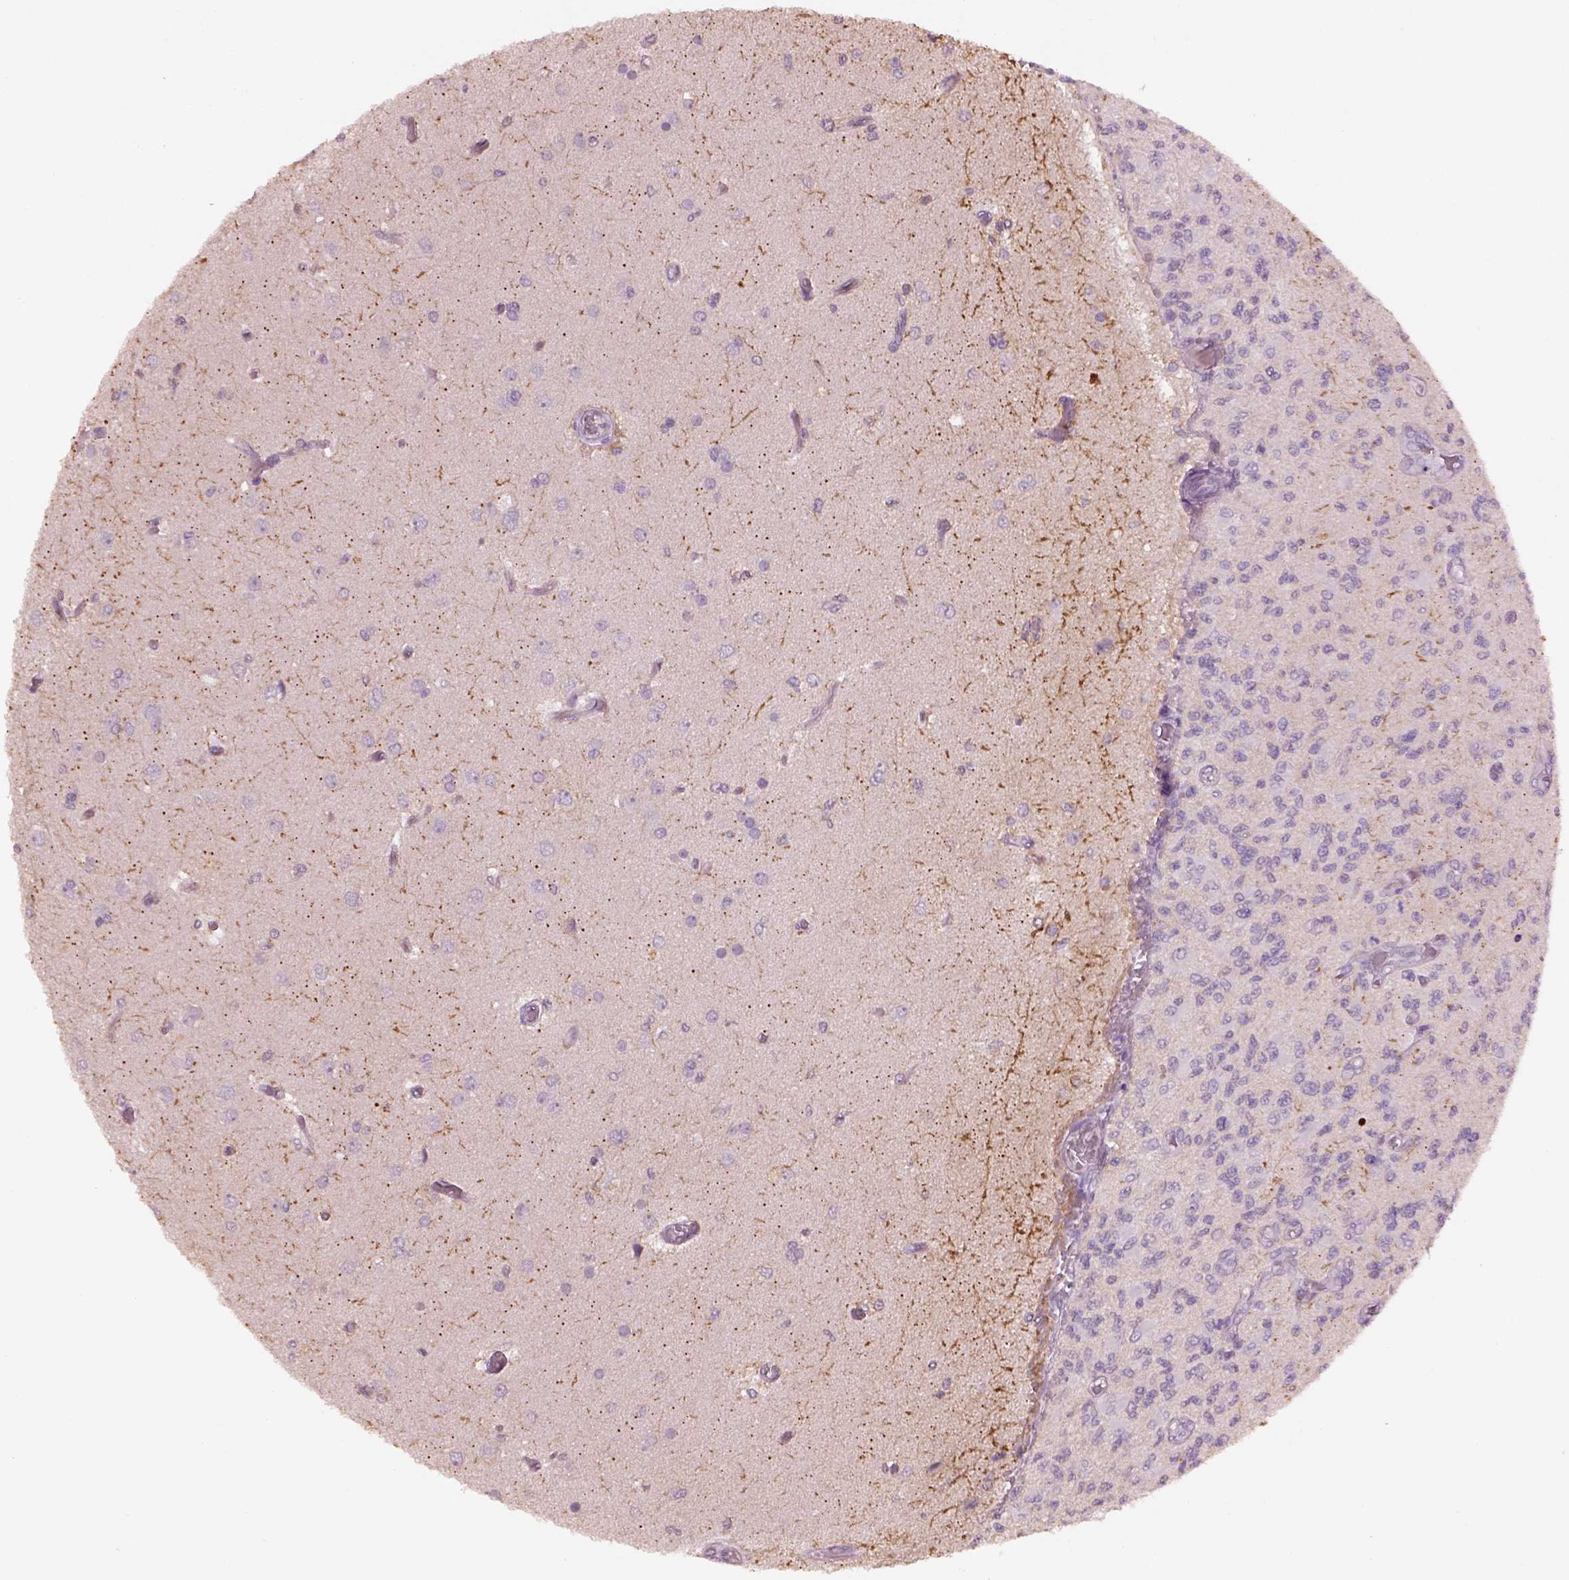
{"staining": {"intensity": "negative", "quantity": "none", "location": "none"}, "tissue": "glioma", "cell_type": "Tumor cells", "image_type": "cancer", "snomed": [{"axis": "morphology", "description": "Glioma, malignant, High grade"}, {"axis": "topography", "description": "Brain"}], "caption": "Malignant glioma (high-grade) was stained to show a protein in brown. There is no significant positivity in tumor cells. Brightfield microscopy of IHC stained with DAB (brown) and hematoxylin (blue), captured at high magnification.", "gene": "KCNIP3", "patient": {"sex": "female", "age": 63}}